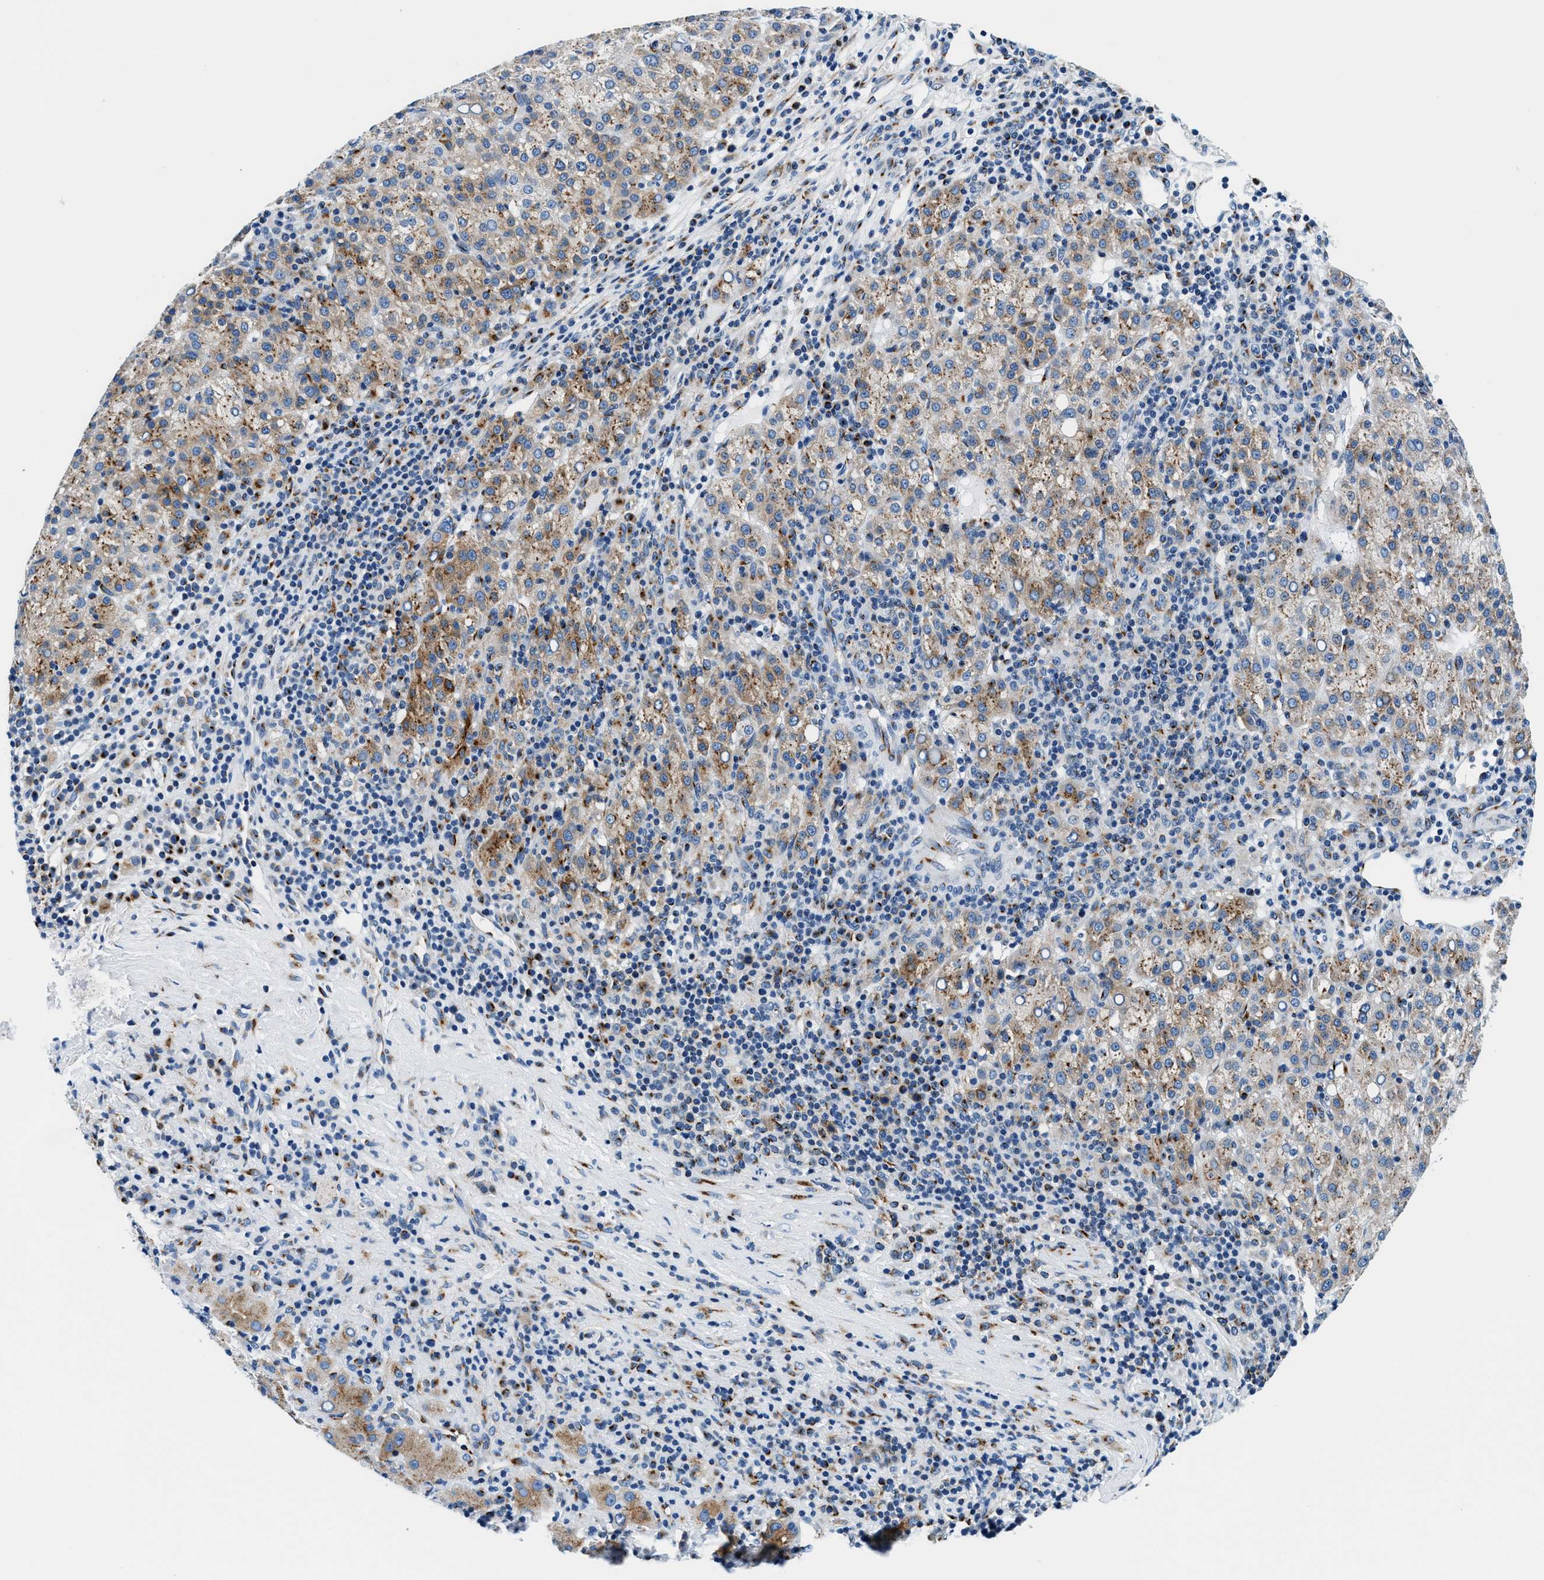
{"staining": {"intensity": "weak", "quantity": ">75%", "location": "cytoplasmic/membranous"}, "tissue": "liver cancer", "cell_type": "Tumor cells", "image_type": "cancer", "snomed": [{"axis": "morphology", "description": "Carcinoma, Hepatocellular, NOS"}, {"axis": "topography", "description": "Liver"}], "caption": "Weak cytoplasmic/membranous positivity is appreciated in approximately >75% of tumor cells in liver cancer. (Stains: DAB in brown, nuclei in blue, Microscopy: brightfield microscopy at high magnification).", "gene": "VPS53", "patient": {"sex": "female", "age": 58}}